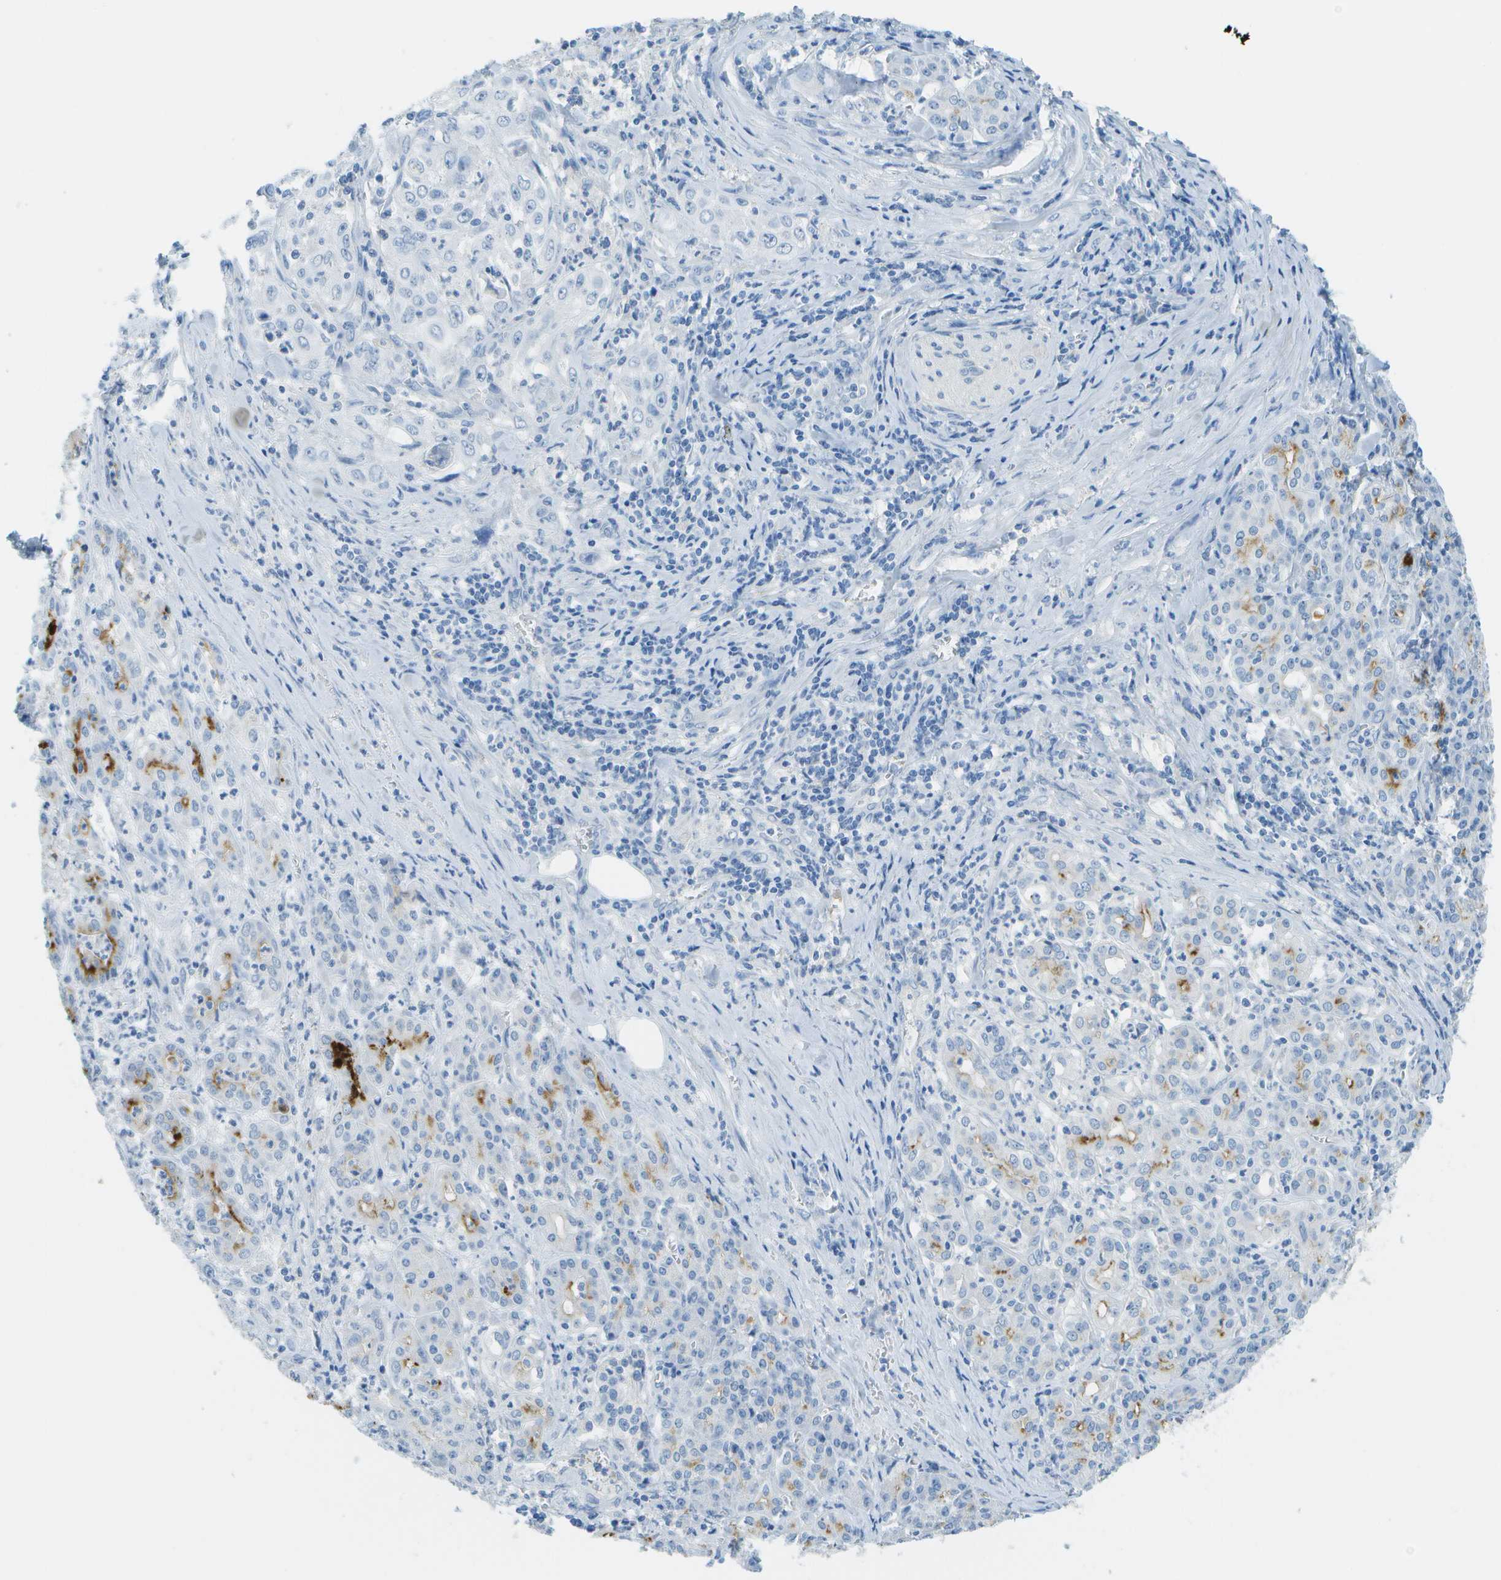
{"staining": {"intensity": "negative", "quantity": "none", "location": "none"}, "tissue": "pancreatic cancer", "cell_type": "Tumor cells", "image_type": "cancer", "snomed": [{"axis": "morphology", "description": "Adenocarcinoma, NOS"}, {"axis": "topography", "description": "Pancreas"}], "caption": "Immunohistochemical staining of pancreatic cancer (adenocarcinoma) exhibits no significant staining in tumor cells.", "gene": "C1S", "patient": {"sex": "male", "age": 70}}